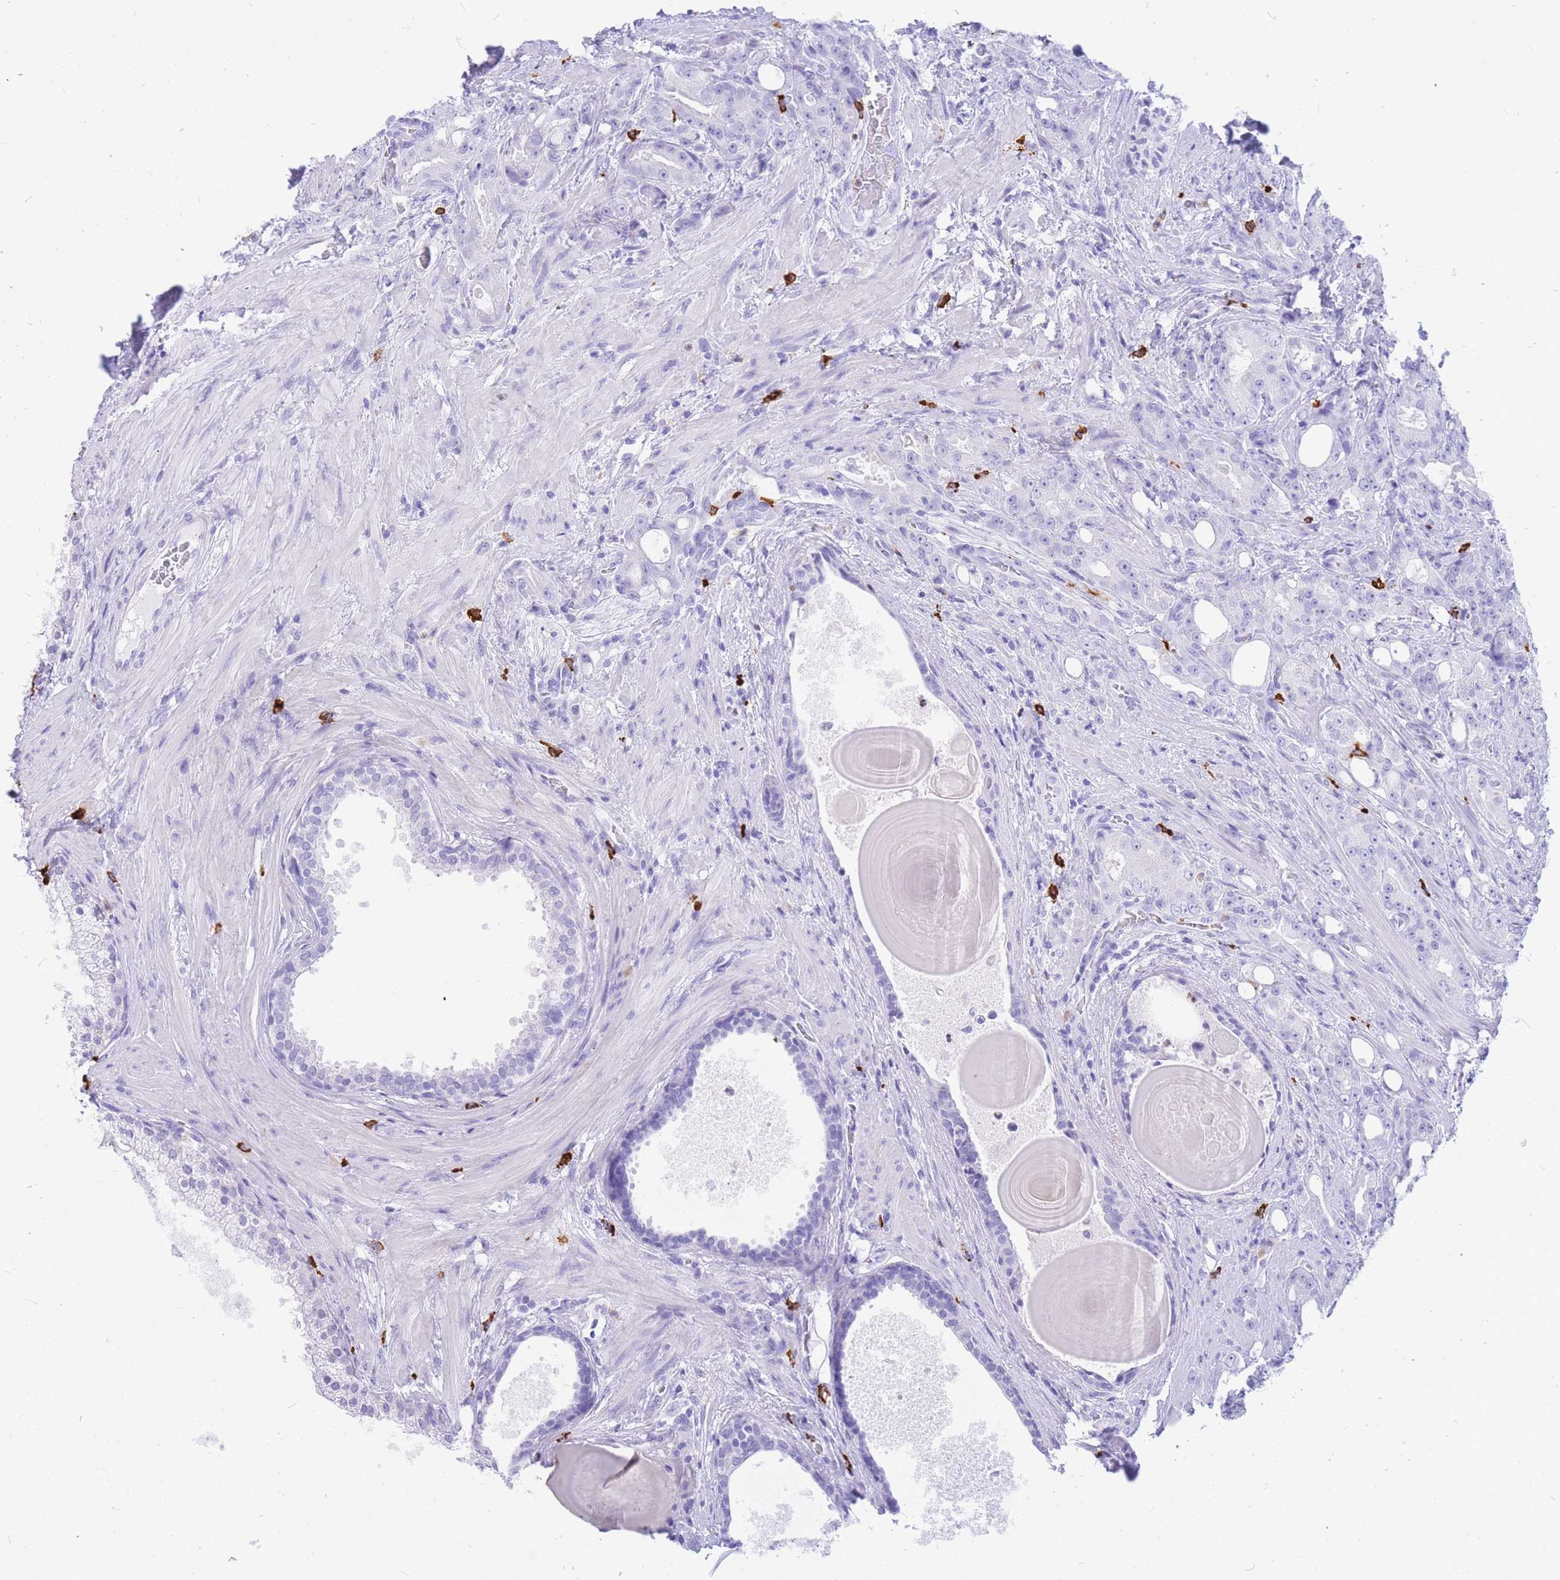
{"staining": {"intensity": "negative", "quantity": "none", "location": "none"}, "tissue": "prostate cancer", "cell_type": "Tumor cells", "image_type": "cancer", "snomed": [{"axis": "morphology", "description": "Adenocarcinoma, High grade"}, {"axis": "topography", "description": "Prostate"}], "caption": "Immunohistochemical staining of prostate cancer (high-grade adenocarcinoma) exhibits no significant positivity in tumor cells.", "gene": "HERC1", "patient": {"sex": "male", "age": 69}}